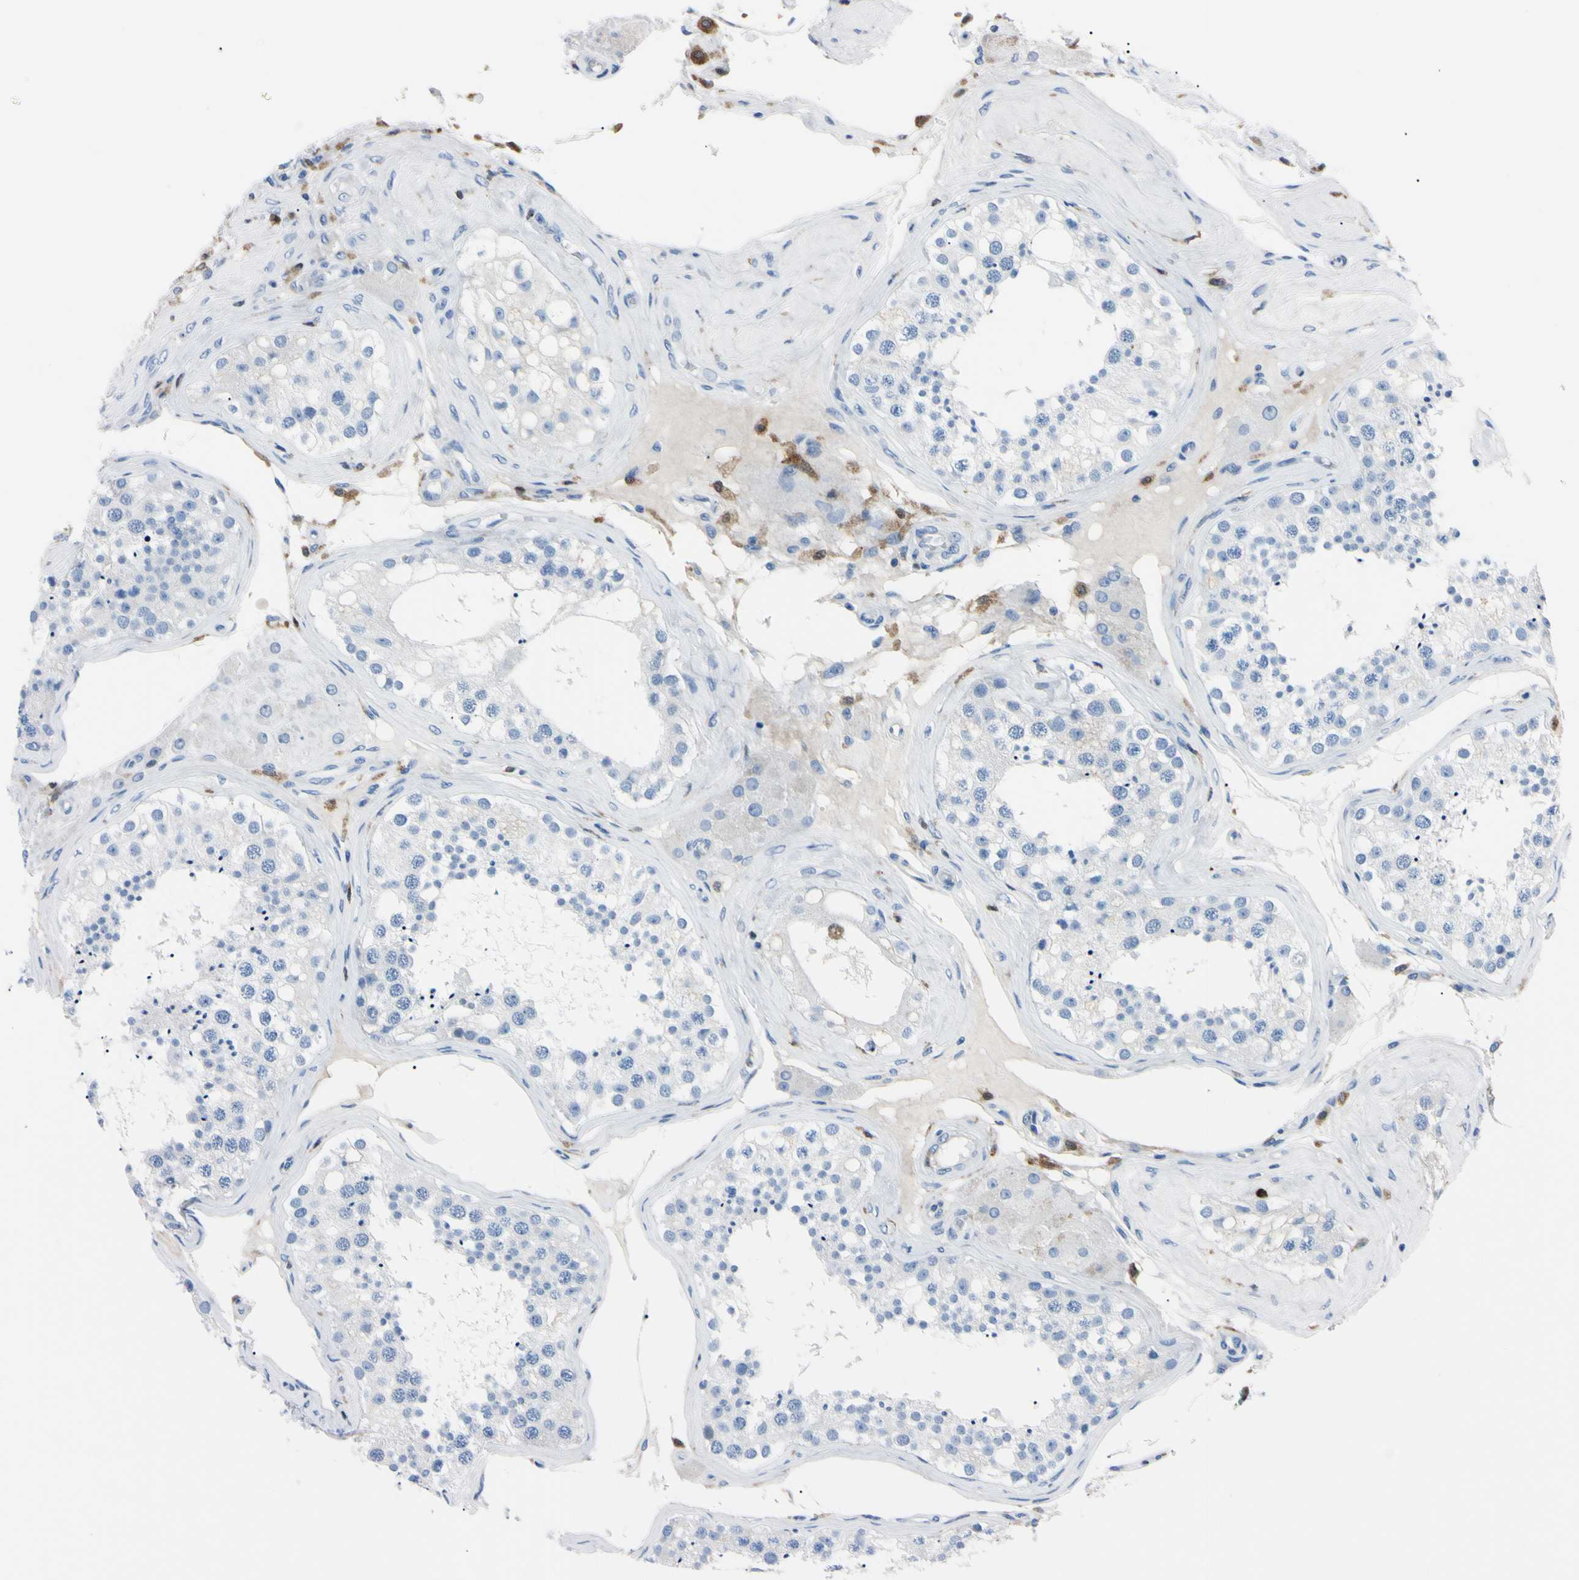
{"staining": {"intensity": "negative", "quantity": "none", "location": "none"}, "tissue": "testis", "cell_type": "Cells in seminiferous ducts", "image_type": "normal", "snomed": [{"axis": "morphology", "description": "Normal tissue, NOS"}, {"axis": "topography", "description": "Testis"}], "caption": "Immunohistochemistry (IHC) of benign testis shows no expression in cells in seminiferous ducts.", "gene": "NCF4", "patient": {"sex": "male", "age": 68}}